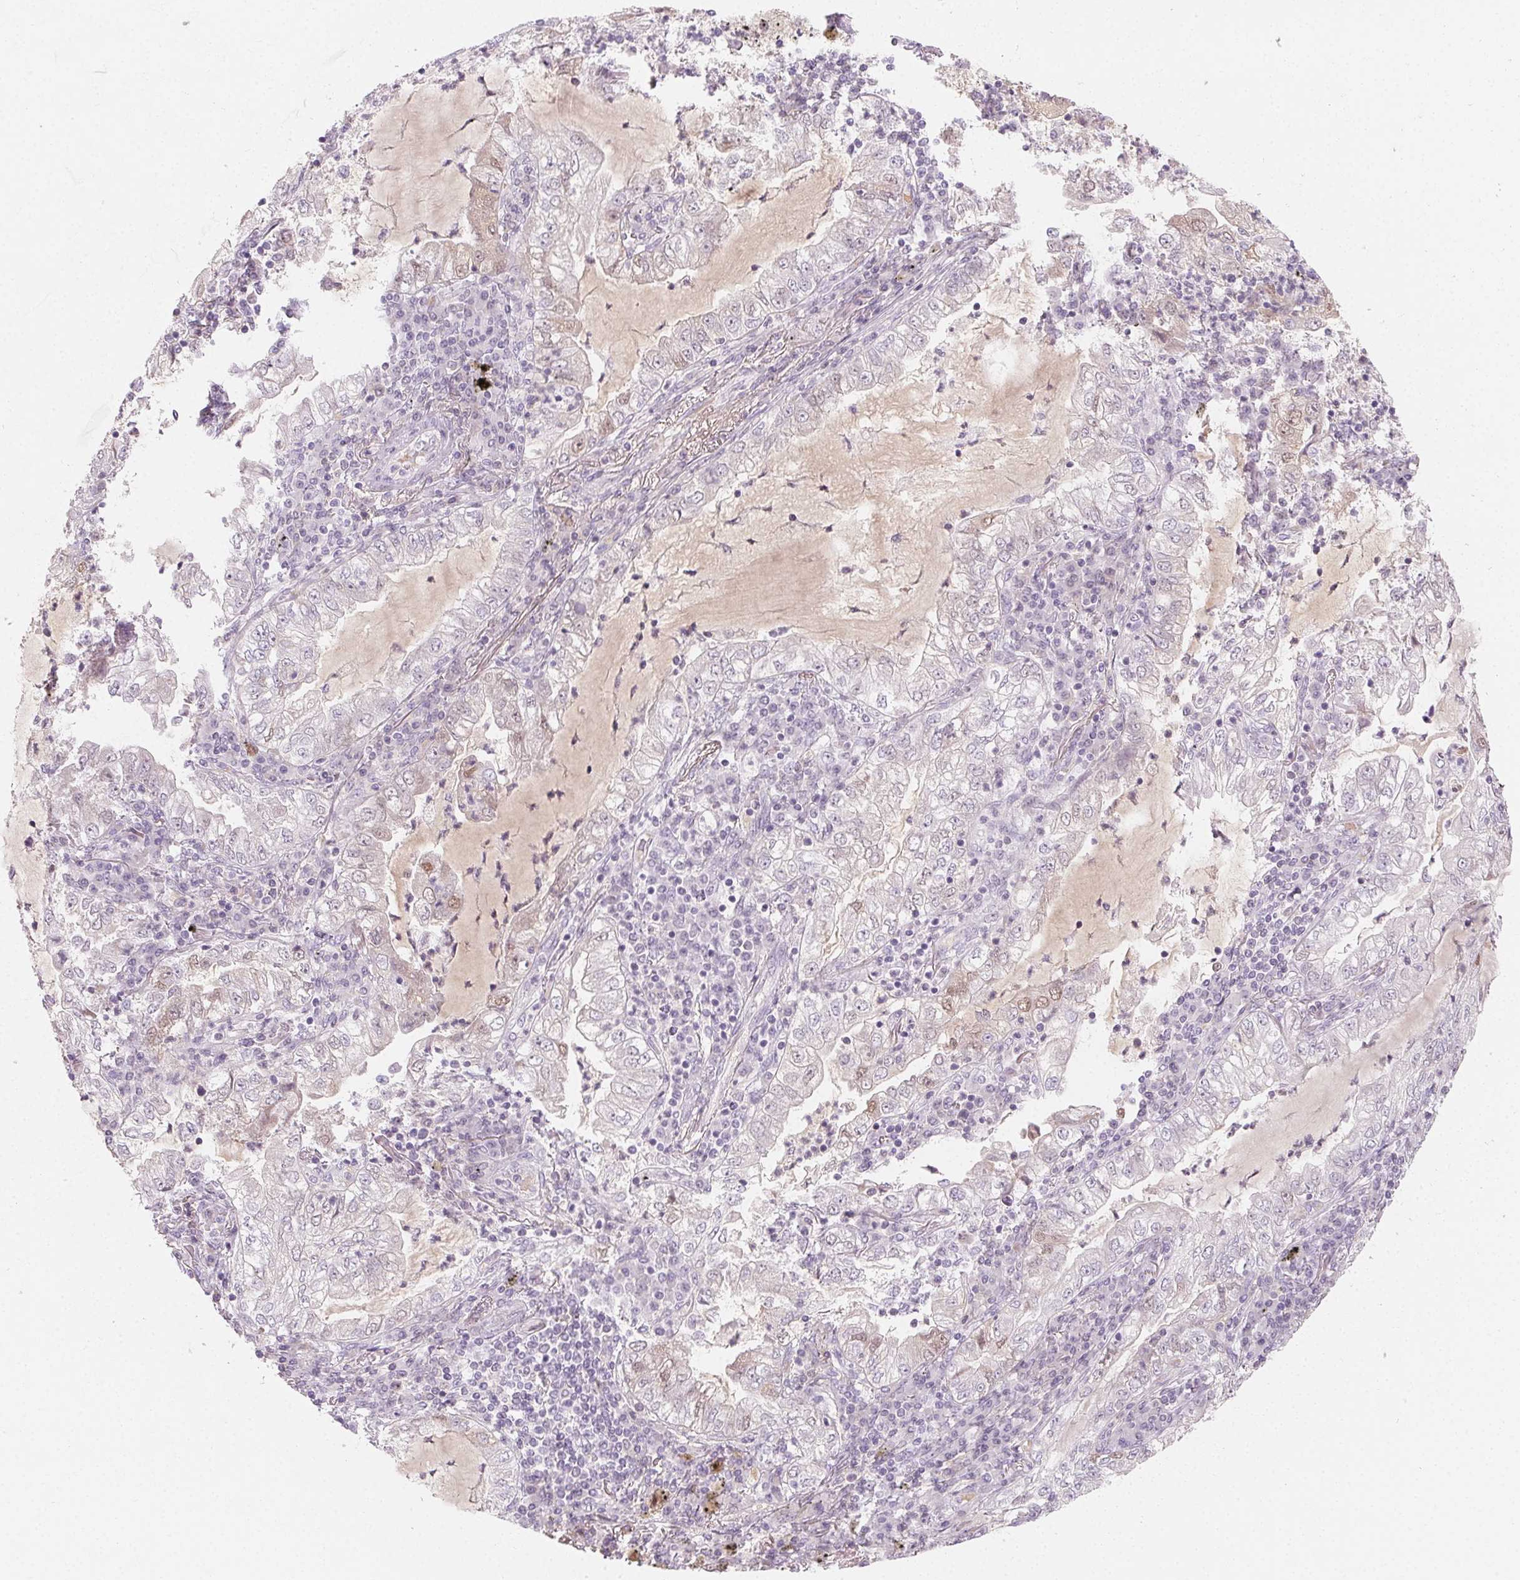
{"staining": {"intensity": "negative", "quantity": "none", "location": "none"}, "tissue": "lung cancer", "cell_type": "Tumor cells", "image_type": "cancer", "snomed": [{"axis": "morphology", "description": "Adenocarcinoma, NOS"}, {"axis": "topography", "description": "Lung"}], "caption": "Histopathology image shows no protein expression in tumor cells of lung cancer (adenocarcinoma) tissue.", "gene": "AFM", "patient": {"sex": "female", "age": 73}}